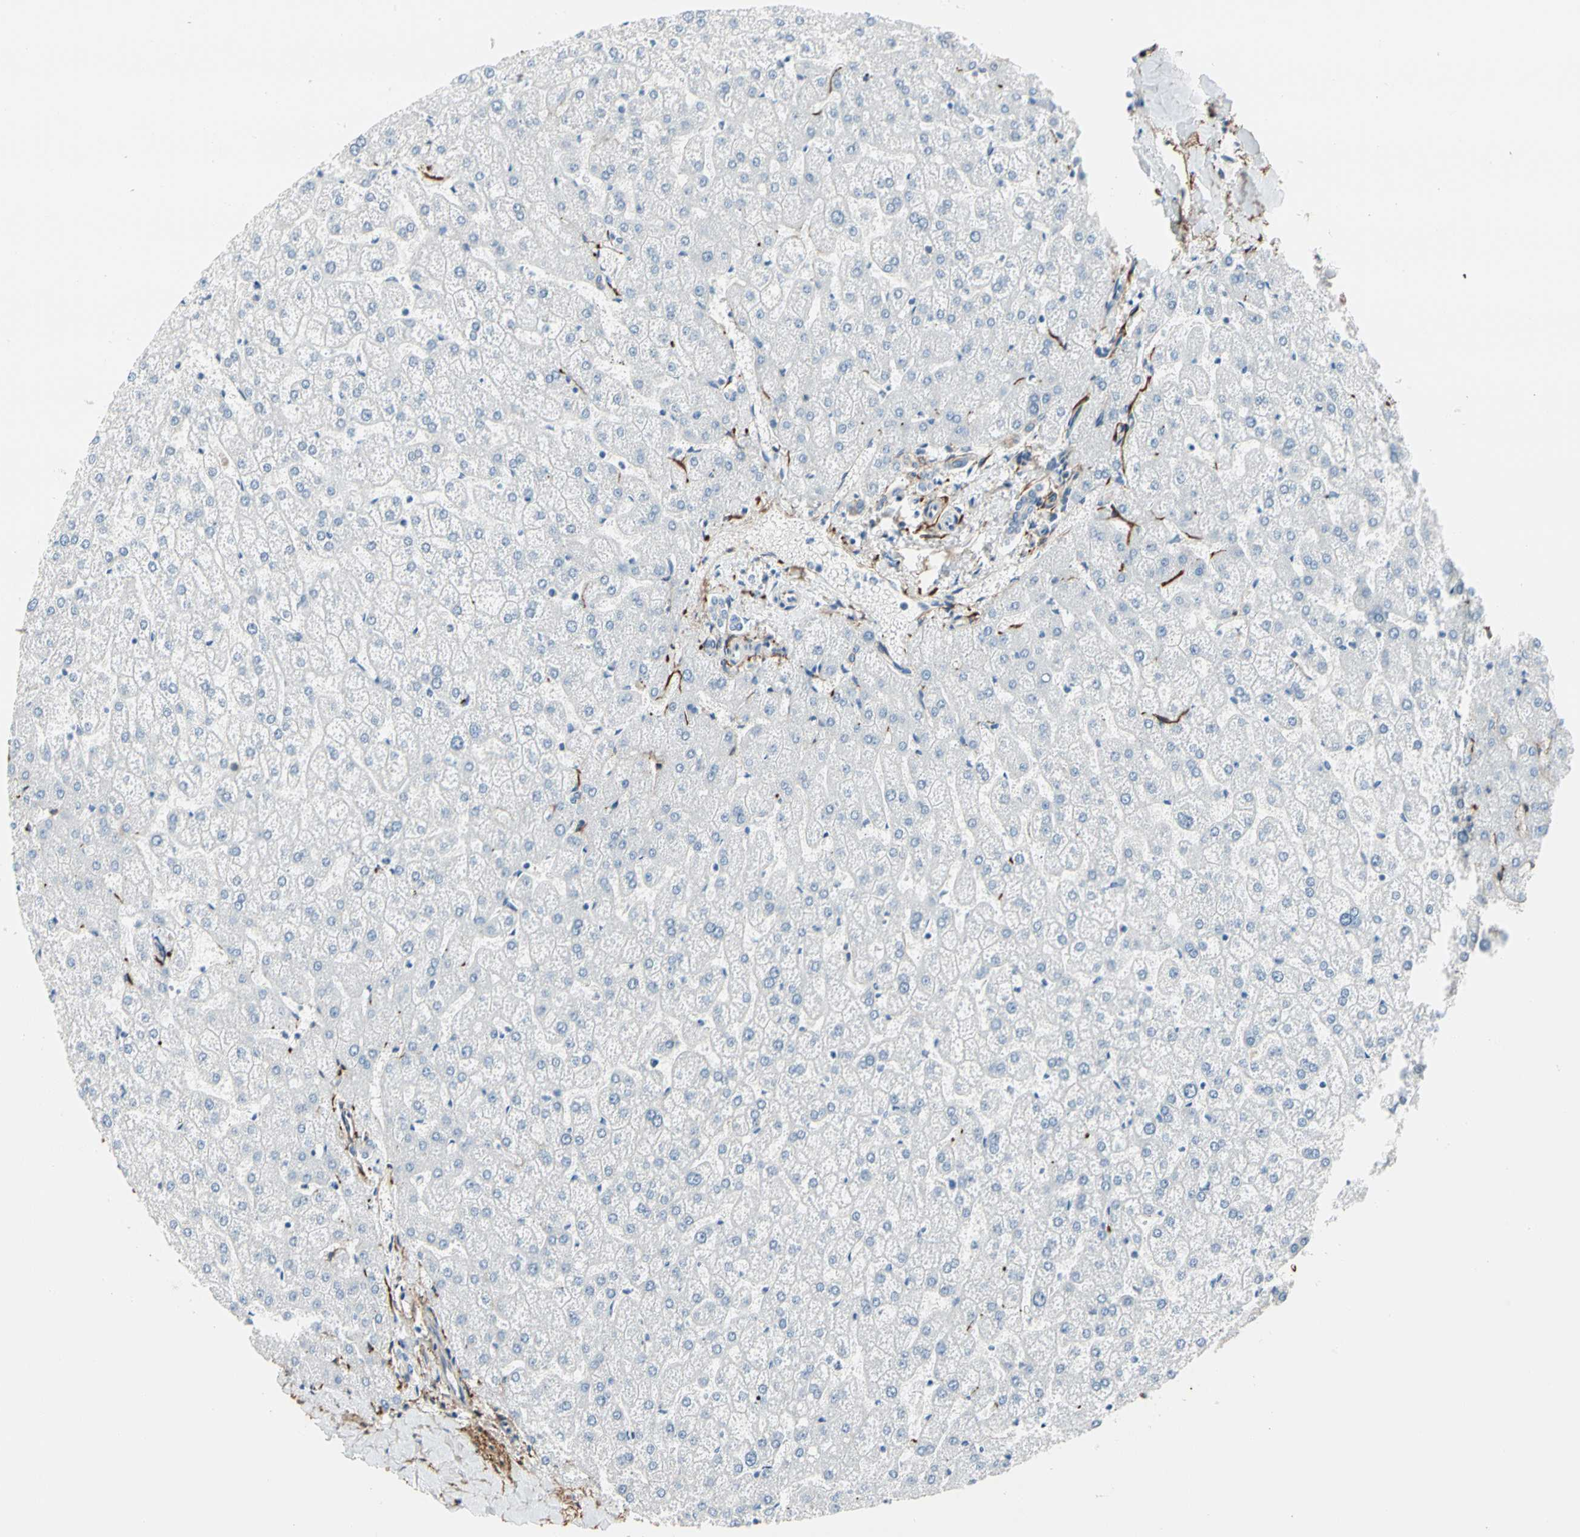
{"staining": {"intensity": "negative", "quantity": "none", "location": "none"}, "tissue": "liver", "cell_type": "Cholangiocytes", "image_type": "normal", "snomed": [{"axis": "morphology", "description": "Normal tissue, NOS"}, {"axis": "topography", "description": "Liver"}], "caption": "Protein analysis of unremarkable liver reveals no significant expression in cholangiocytes.", "gene": "EPB41L2", "patient": {"sex": "female", "age": 32}}